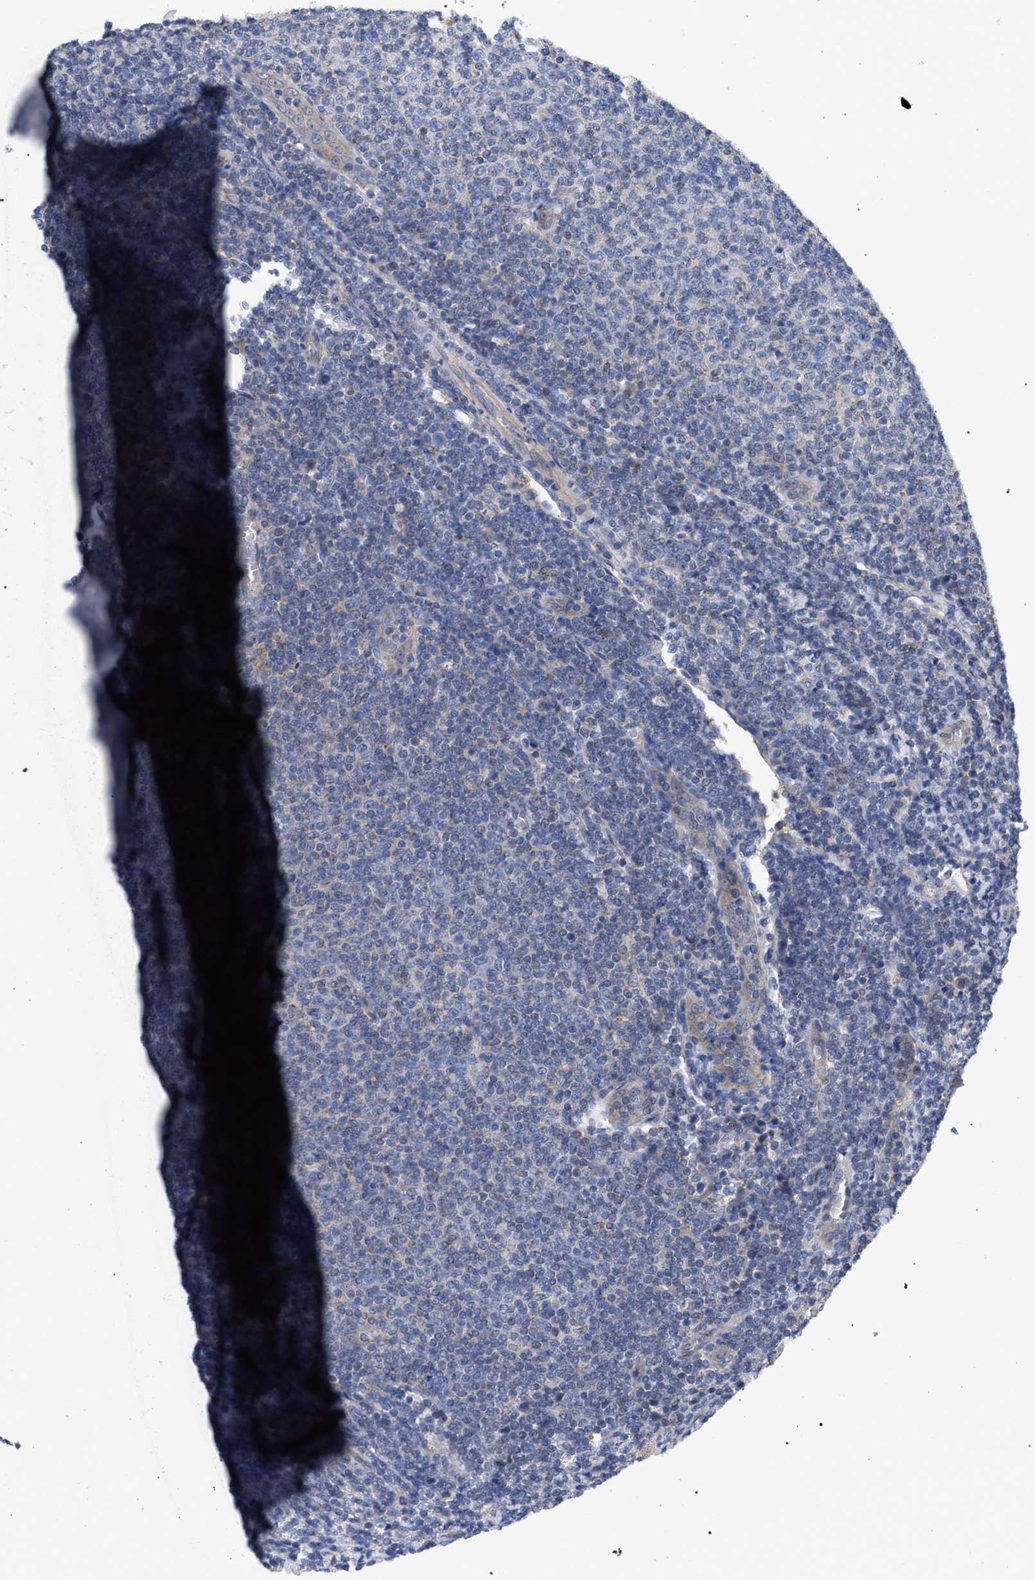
{"staining": {"intensity": "negative", "quantity": "none", "location": "none"}, "tissue": "lymphoma", "cell_type": "Tumor cells", "image_type": "cancer", "snomed": [{"axis": "morphology", "description": "Malignant lymphoma, non-Hodgkin's type, Low grade"}, {"axis": "topography", "description": "Lymph node"}], "caption": "Immunohistochemistry (IHC) histopathology image of lymphoma stained for a protein (brown), which demonstrates no expression in tumor cells.", "gene": "GMPR", "patient": {"sex": "male", "age": 66}}